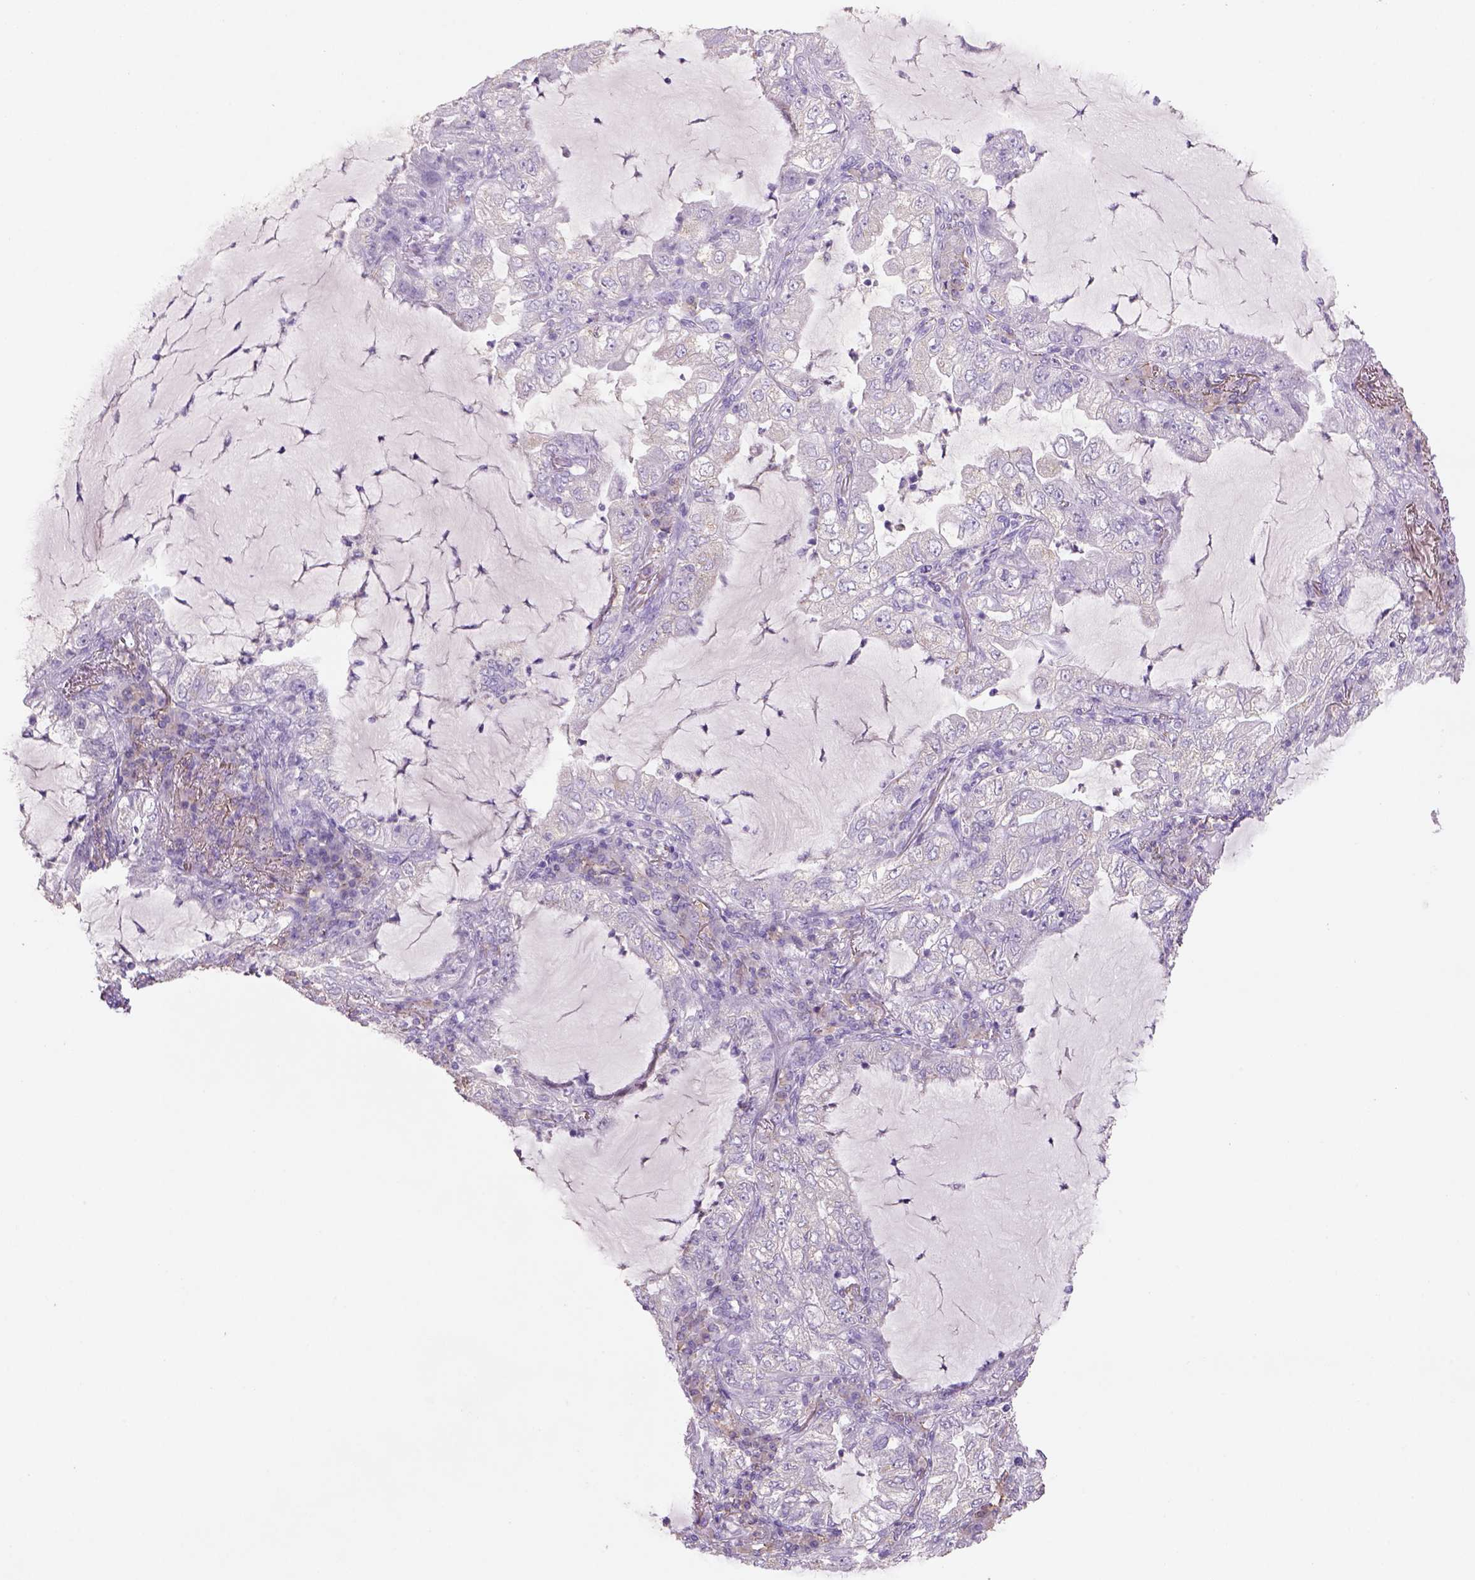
{"staining": {"intensity": "negative", "quantity": "none", "location": "none"}, "tissue": "lung cancer", "cell_type": "Tumor cells", "image_type": "cancer", "snomed": [{"axis": "morphology", "description": "Adenocarcinoma, NOS"}, {"axis": "topography", "description": "Lung"}], "caption": "This is an immunohistochemistry (IHC) histopathology image of lung cancer. There is no staining in tumor cells.", "gene": "NAALAD2", "patient": {"sex": "female", "age": 73}}